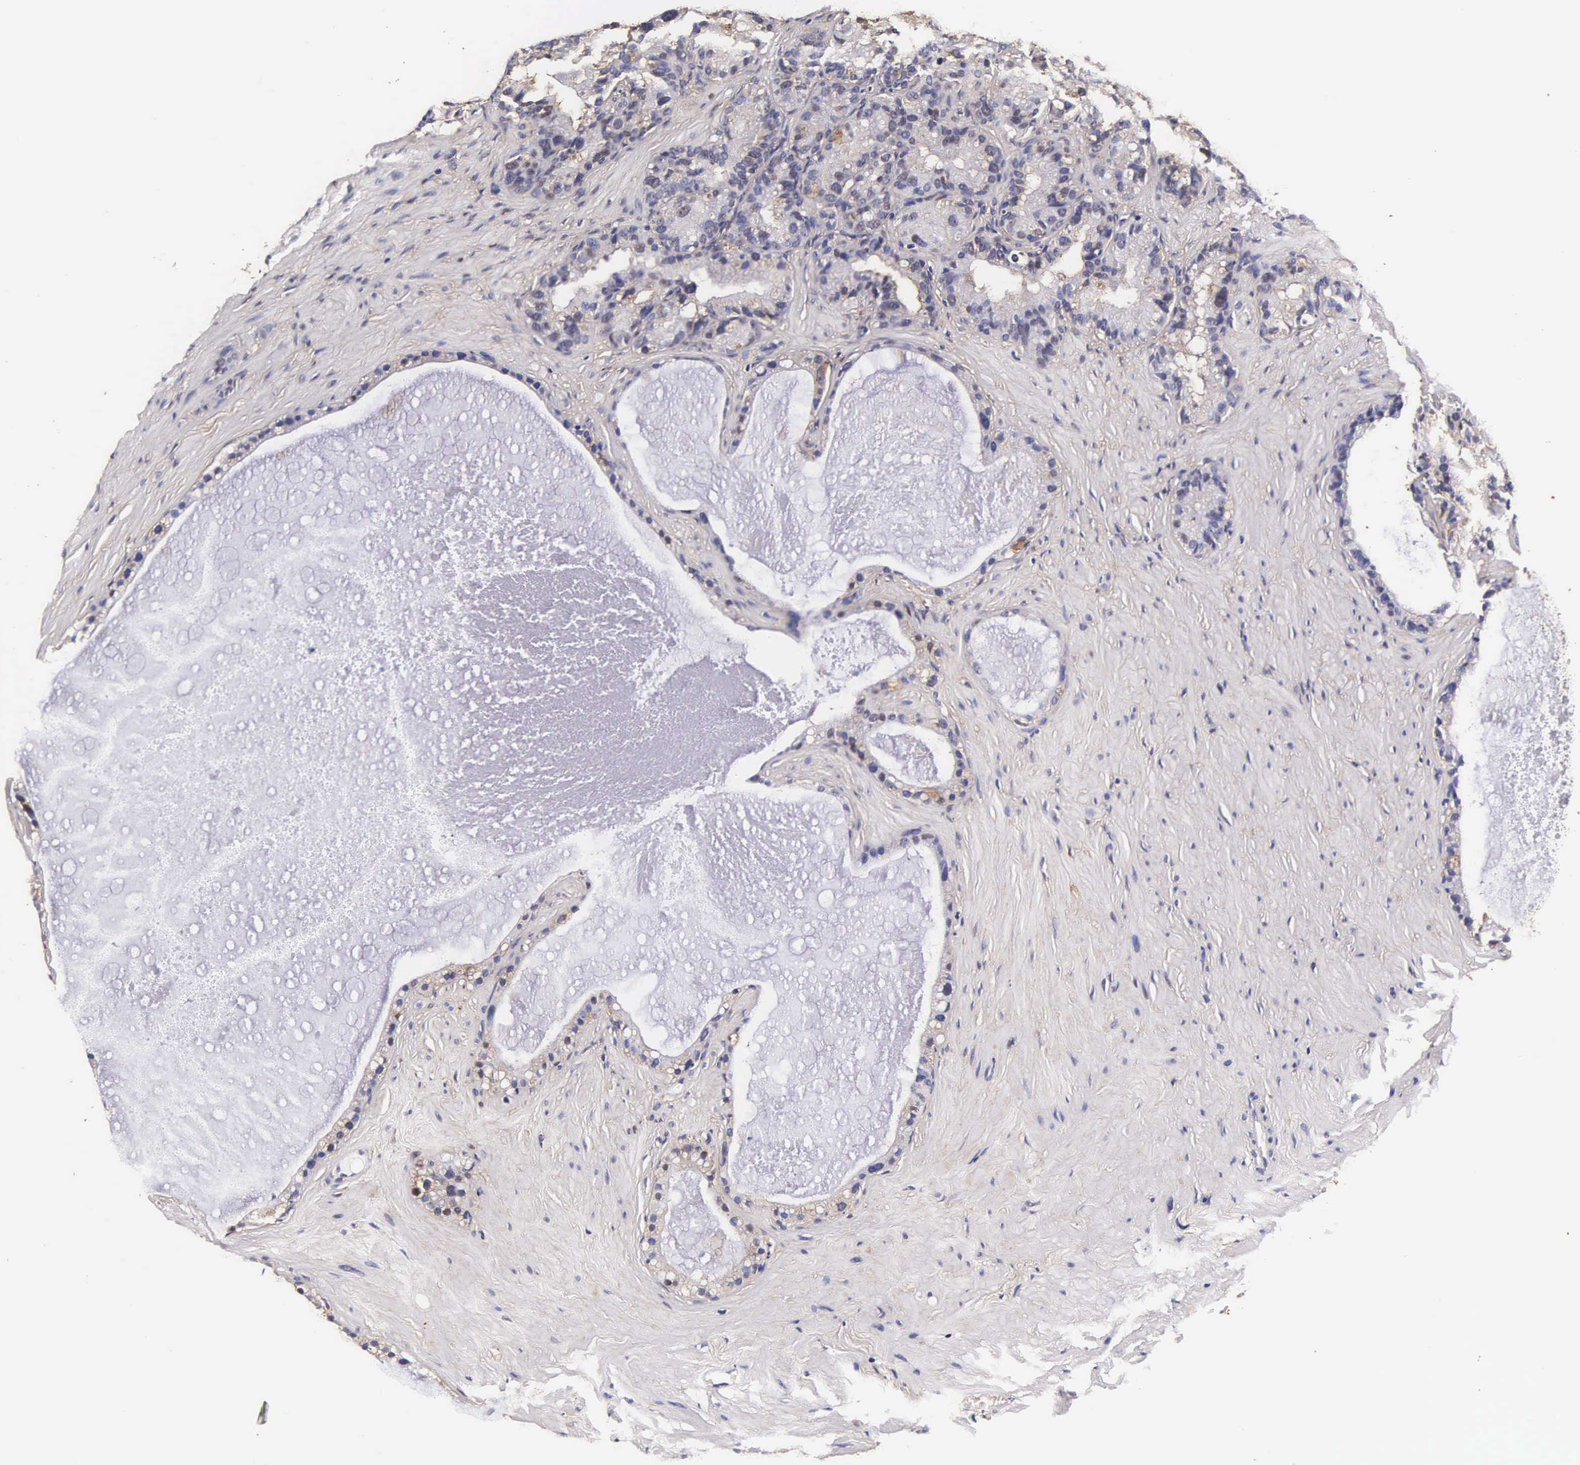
{"staining": {"intensity": "moderate", "quantity": ">75%", "location": "cytoplasmic/membranous,nuclear"}, "tissue": "seminal vesicle", "cell_type": "Glandular cells", "image_type": "normal", "snomed": [{"axis": "morphology", "description": "Normal tissue, NOS"}, {"axis": "topography", "description": "Seminal veicle"}], "caption": "Moderate cytoplasmic/membranous,nuclear protein staining is identified in about >75% of glandular cells in seminal vesicle. Ihc stains the protein in brown and the nuclei are stained blue.", "gene": "TECPR2", "patient": {"sex": "male", "age": 63}}